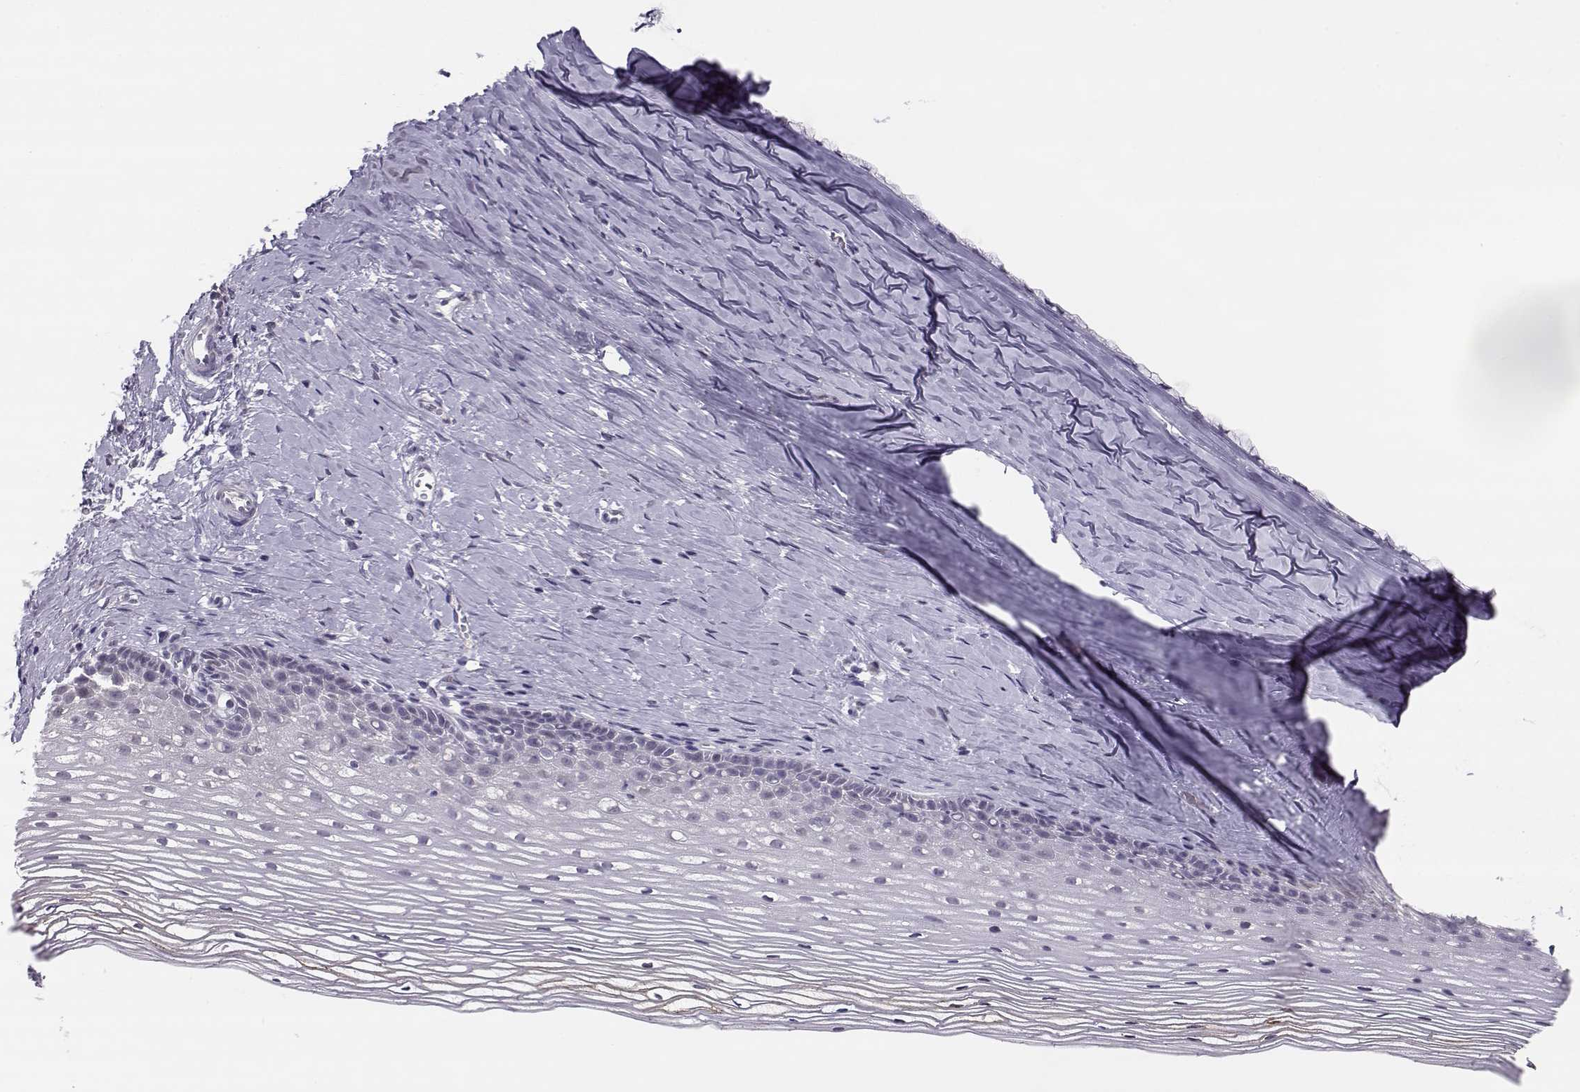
{"staining": {"intensity": "negative", "quantity": "none", "location": "none"}, "tissue": "cervix", "cell_type": "Squamous epithelial cells", "image_type": "normal", "snomed": [{"axis": "morphology", "description": "Normal tissue, NOS"}, {"axis": "topography", "description": "Cervix"}], "caption": "Immunohistochemistry of unremarkable human cervix exhibits no staining in squamous epithelial cells. (DAB immunohistochemistry (IHC) with hematoxylin counter stain).", "gene": "C16orf86", "patient": {"sex": "female", "age": 40}}